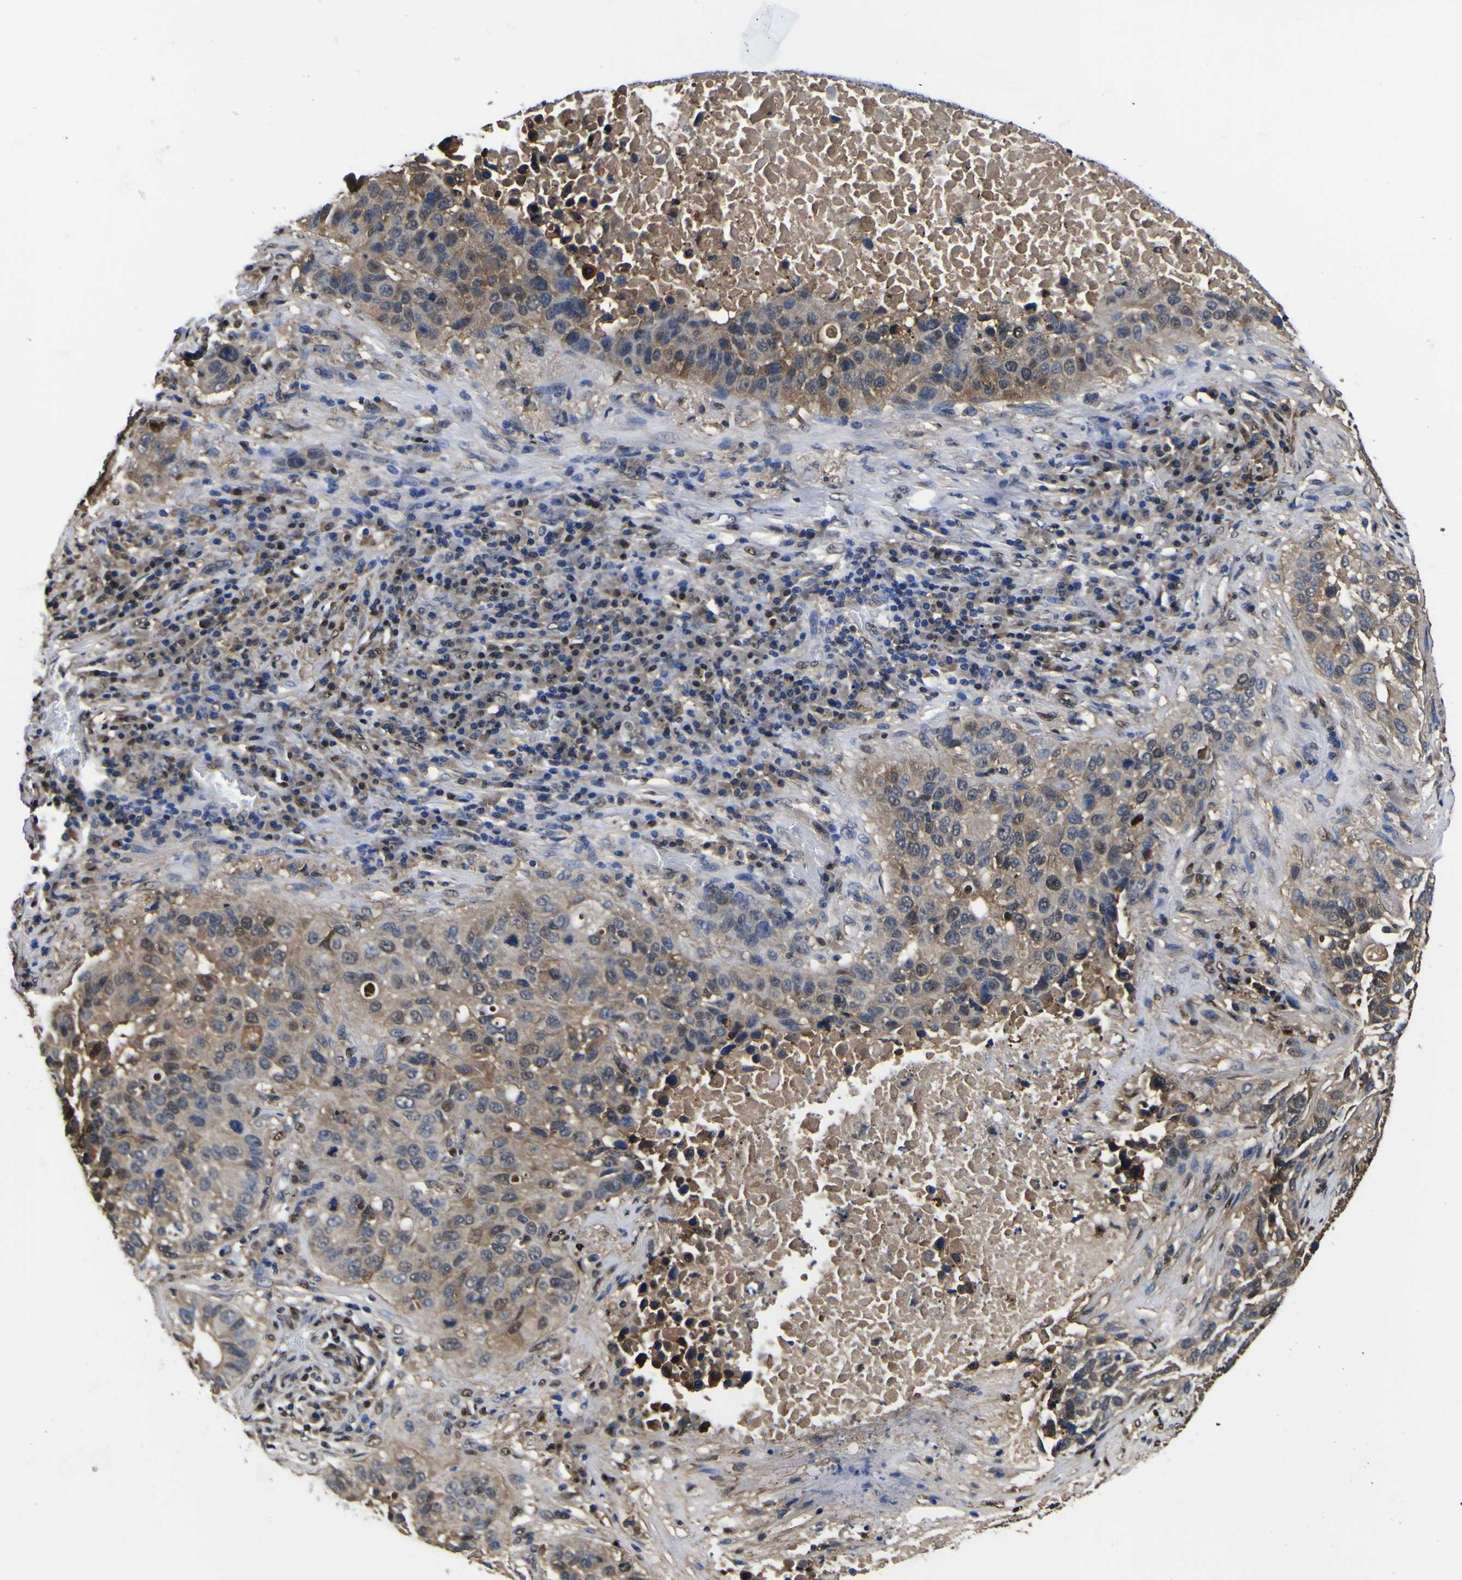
{"staining": {"intensity": "strong", "quantity": "25%-75%", "location": "cytoplasmic/membranous,nuclear"}, "tissue": "lung cancer", "cell_type": "Tumor cells", "image_type": "cancer", "snomed": [{"axis": "morphology", "description": "Squamous cell carcinoma, NOS"}, {"axis": "topography", "description": "Lung"}], "caption": "Strong cytoplasmic/membranous and nuclear protein positivity is present in about 25%-75% of tumor cells in lung cancer. (Stains: DAB (3,3'-diaminobenzidine) in brown, nuclei in blue, Microscopy: brightfield microscopy at high magnification).", "gene": "FAM110B", "patient": {"sex": "male", "age": 57}}